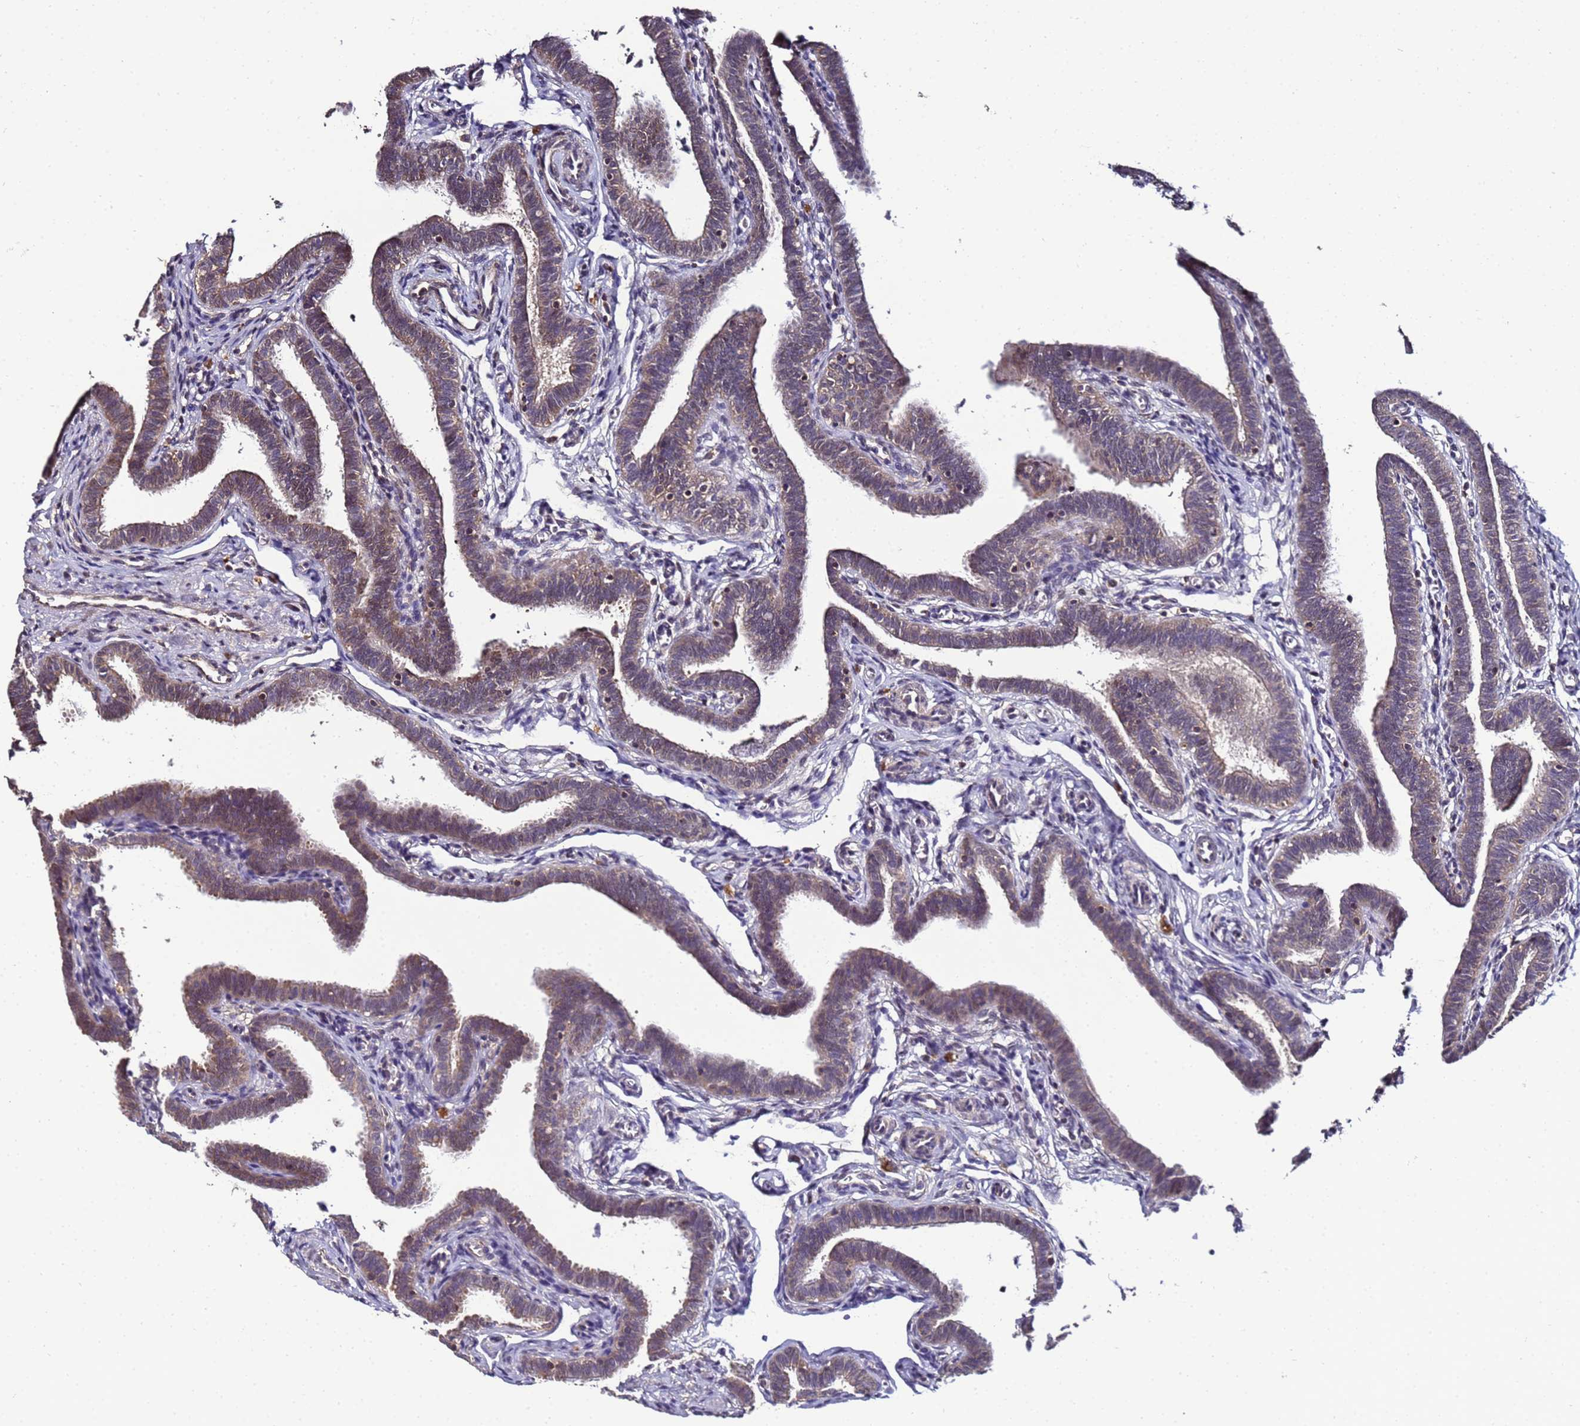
{"staining": {"intensity": "moderate", "quantity": ">75%", "location": "cytoplasmic/membranous"}, "tissue": "fallopian tube", "cell_type": "Glandular cells", "image_type": "normal", "snomed": [{"axis": "morphology", "description": "Normal tissue, NOS"}, {"axis": "topography", "description": "Fallopian tube"}], "caption": "Fallopian tube stained with immunohistochemistry (IHC) demonstrates moderate cytoplasmic/membranous positivity in approximately >75% of glandular cells.", "gene": "ANKRD17", "patient": {"sex": "female", "age": 36}}